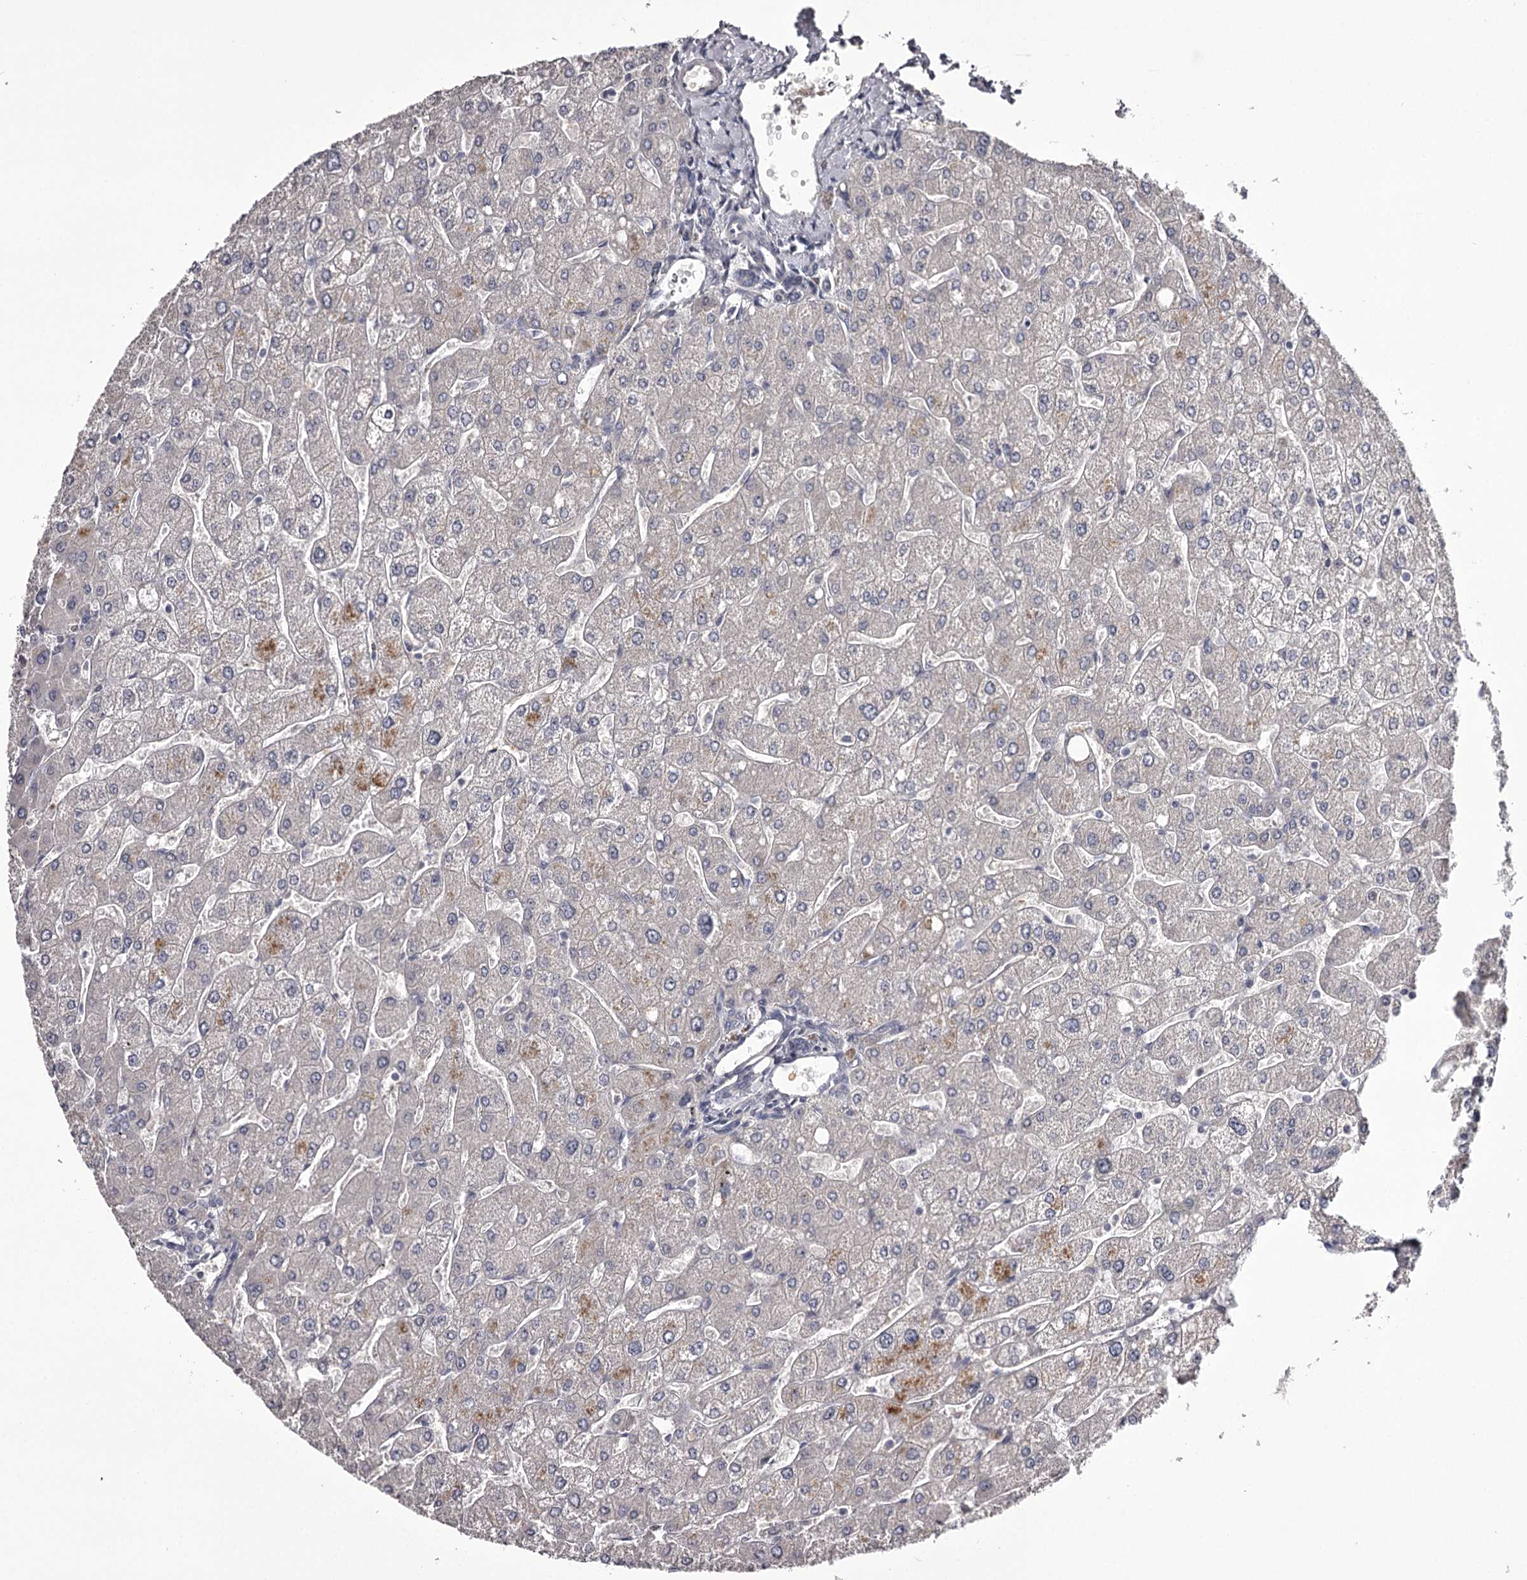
{"staining": {"intensity": "negative", "quantity": "none", "location": "none"}, "tissue": "liver", "cell_type": "Cholangiocytes", "image_type": "normal", "snomed": [{"axis": "morphology", "description": "Normal tissue, NOS"}, {"axis": "topography", "description": "Liver"}], "caption": "A high-resolution photomicrograph shows immunohistochemistry staining of benign liver, which reveals no significant staining in cholangiocytes. (DAB (3,3'-diaminobenzidine) immunohistochemistry (IHC) with hematoxylin counter stain).", "gene": "PRM2", "patient": {"sex": "male", "age": 55}}